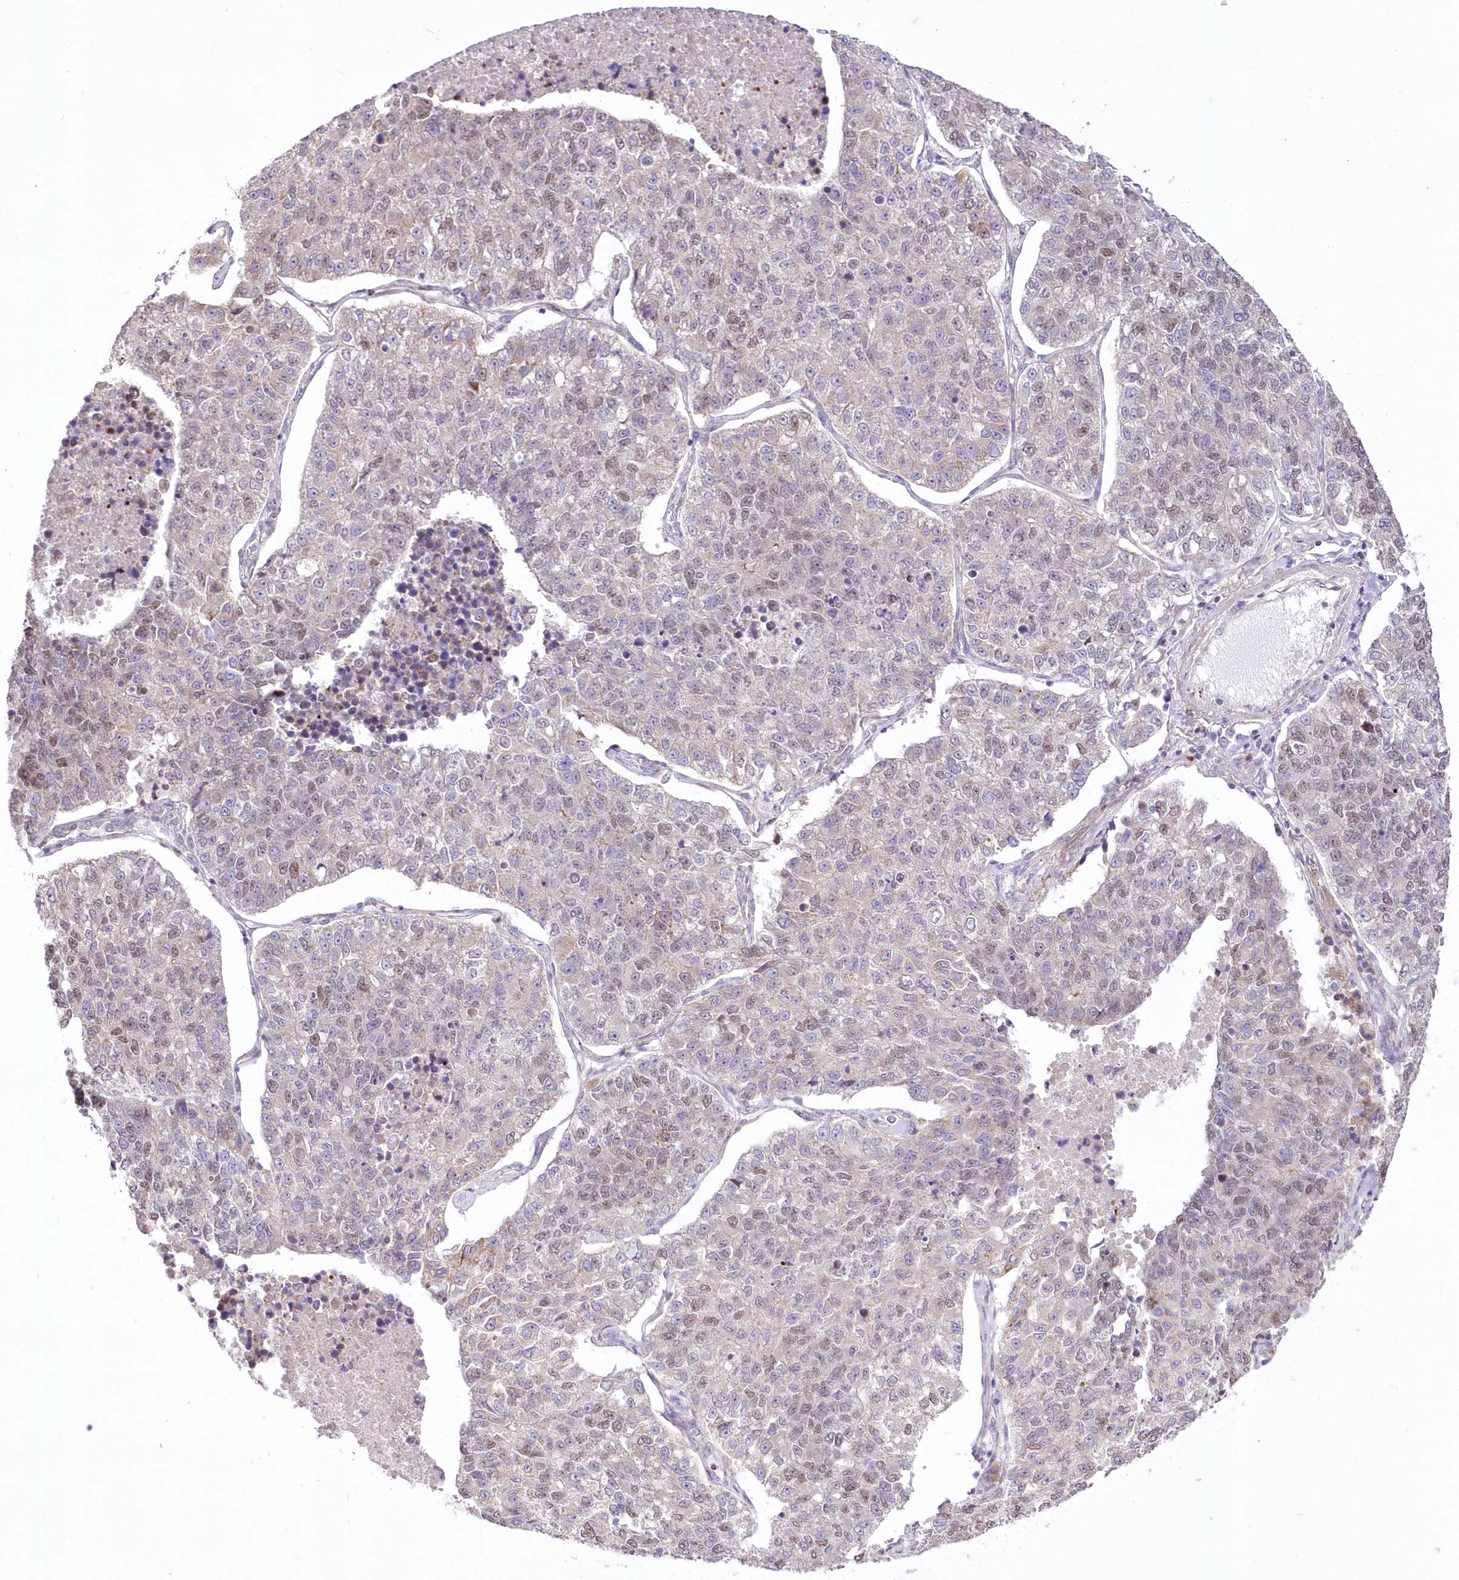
{"staining": {"intensity": "weak", "quantity": "25%-75%", "location": "nuclear"}, "tissue": "lung cancer", "cell_type": "Tumor cells", "image_type": "cancer", "snomed": [{"axis": "morphology", "description": "Adenocarcinoma, NOS"}, {"axis": "topography", "description": "Lung"}], "caption": "A brown stain highlights weak nuclear positivity of a protein in adenocarcinoma (lung) tumor cells. (DAB IHC, brown staining for protein, blue staining for nuclei).", "gene": "FAM241B", "patient": {"sex": "male", "age": 49}}